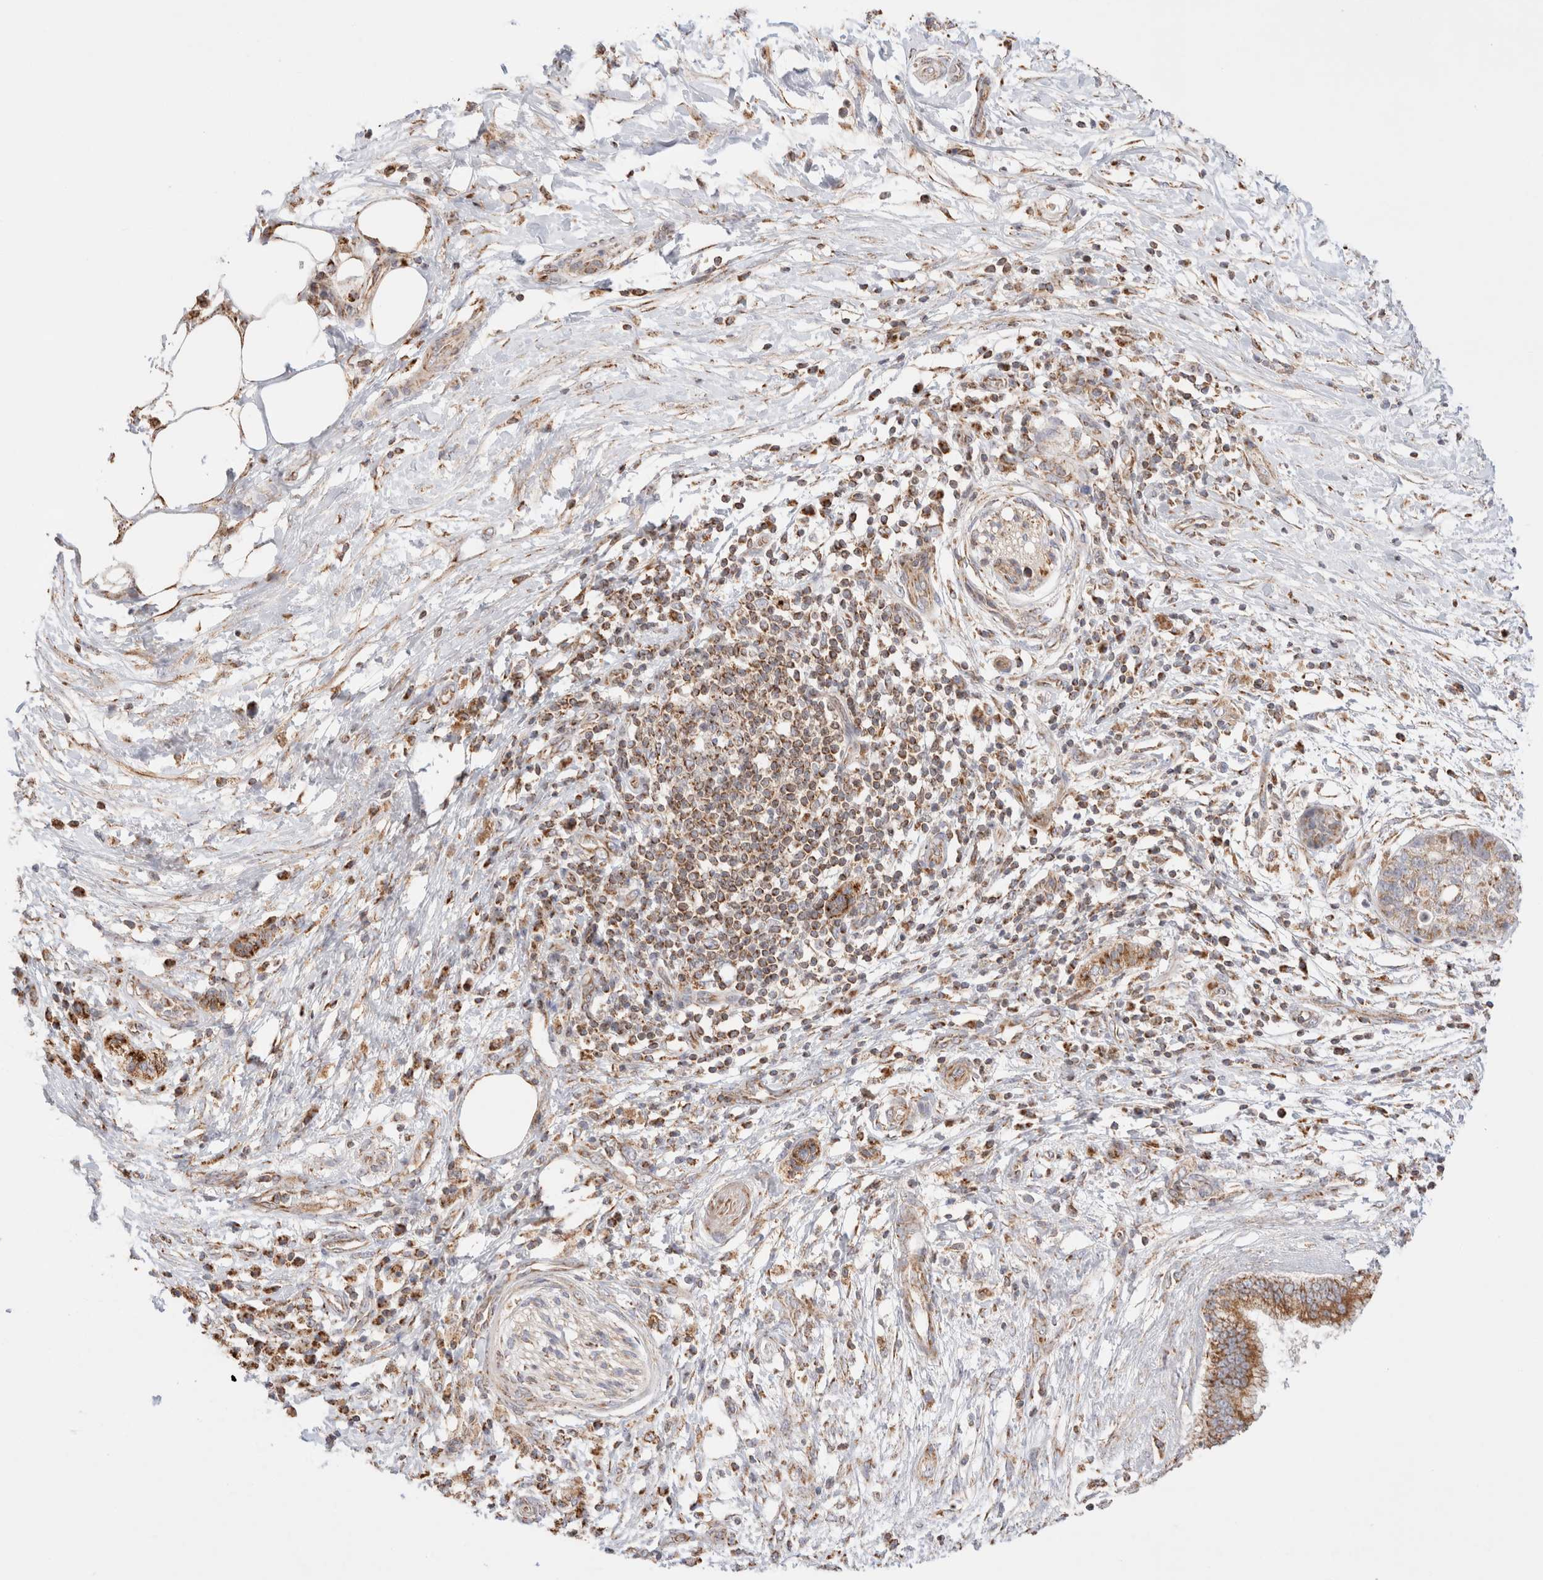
{"staining": {"intensity": "weak", "quantity": ">75%", "location": "cytoplasmic/membranous"}, "tissue": "pancreatic cancer", "cell_type": "Tumor cells", "image_type": "cancer", "snomed": [{"axis": "morphology", "description": "Adenocarcinoma, NOS"}, {"axis": "topography", "description": "Pancreas"}], "caption": "Pancreatic cancer (adenocarcinoma) stained with a protein marker demonstrates weak staining in tumor cells.", "gene": "TMPPE", "patient": {"sex": "female", "age": 78}}